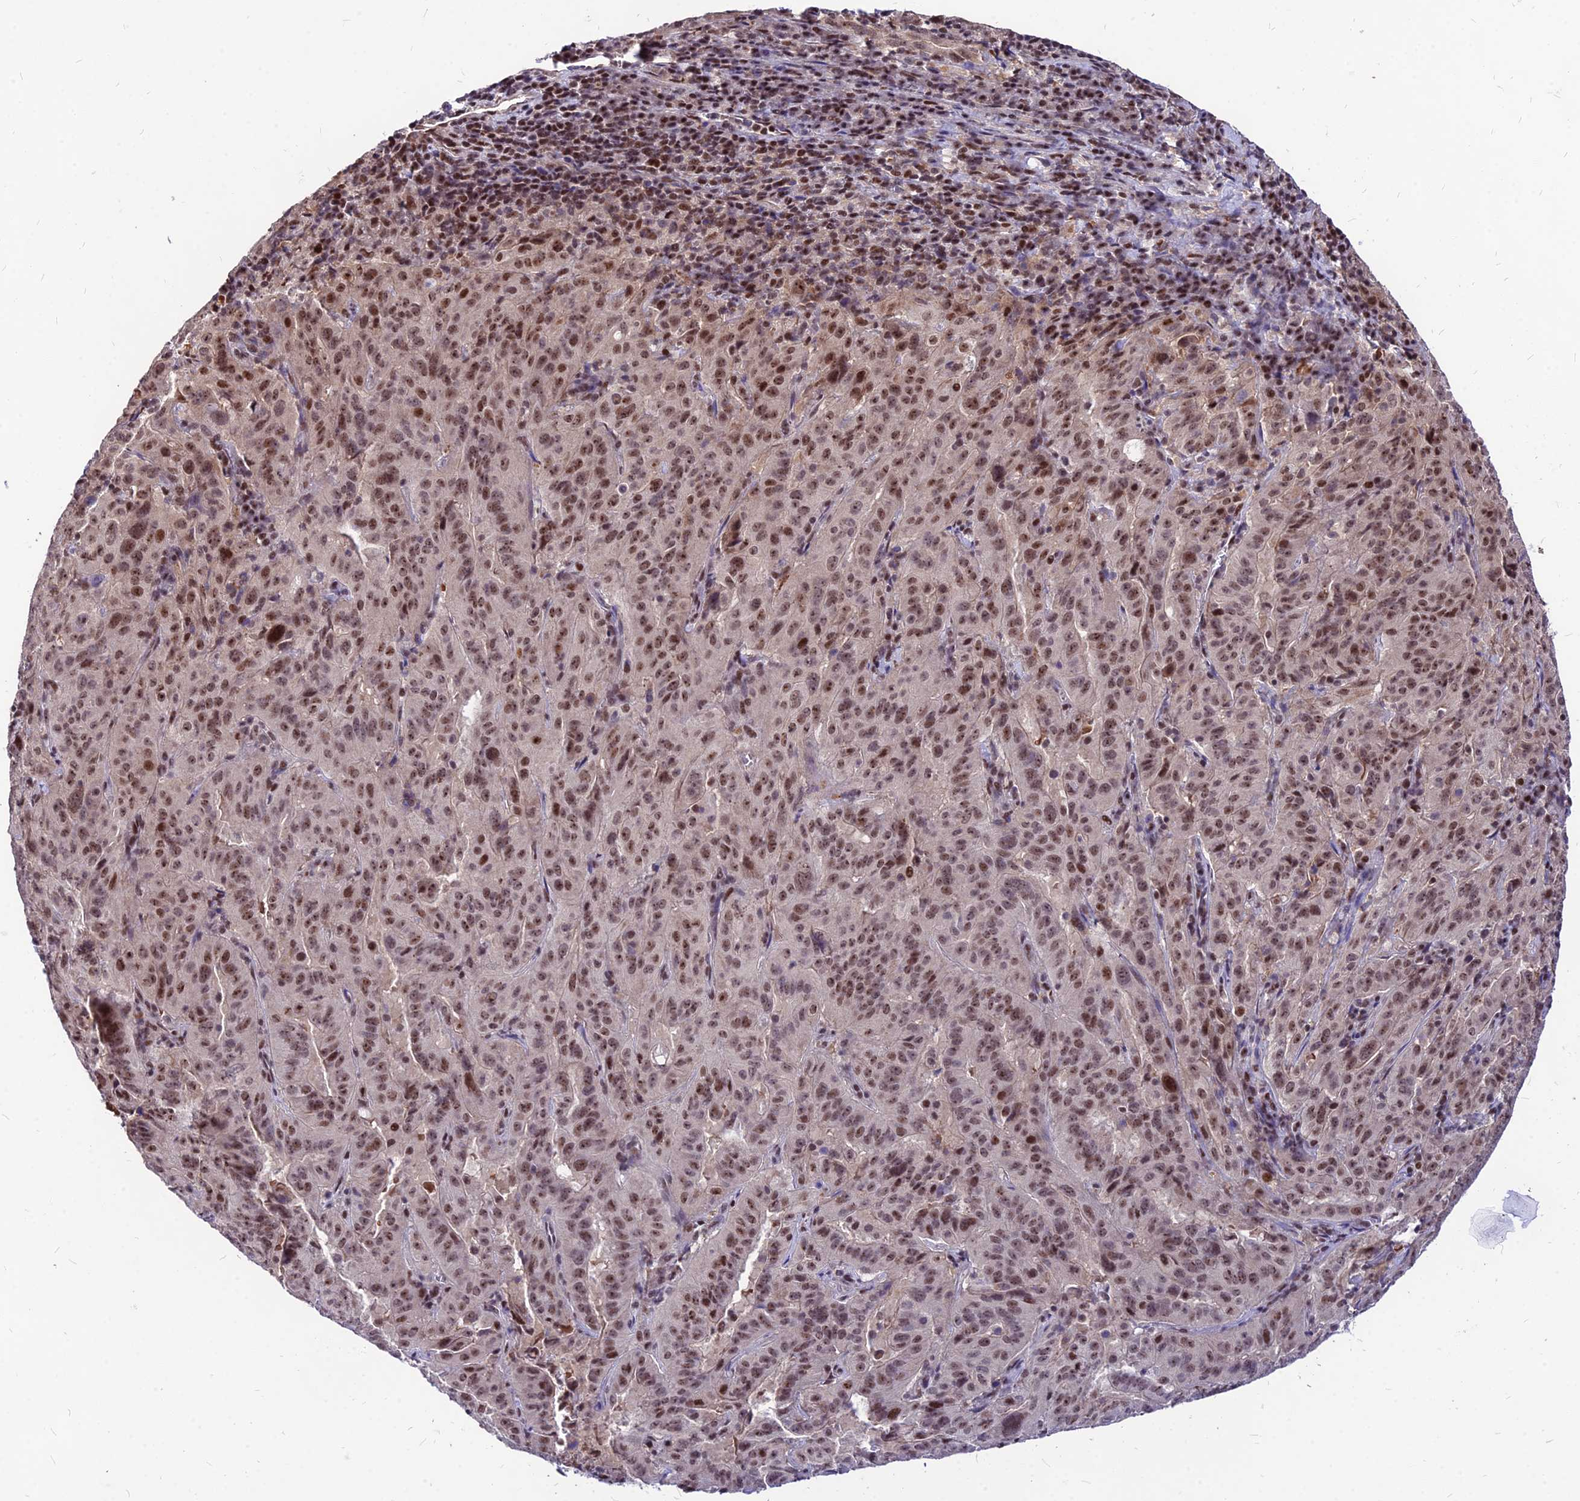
{"staining": {"intensity": "moderate", "quantity": "25%-75%", "location": "nuclear"}, "tissue": "pancreatic cancer", "cell_type": "Tumor cells", "image_type": "cancer", "snomed": [{"axis": "morphology", "description": "Adenocarcinoma, NOS"}, {"axis": "topography", "description": "Pancreas"}], "caption": "Immunohistochemistry (IHC) photomicrograph of neoplastic tissue: pancreatic adenocarcinoma stained using IHC shows medium levels of moderate protein expression localized specifically in the nuclear of tumor cells, appearing as a nuclear brown color.", "gene": "DDX55", "patient": {"sex": "male", "age": 63}}